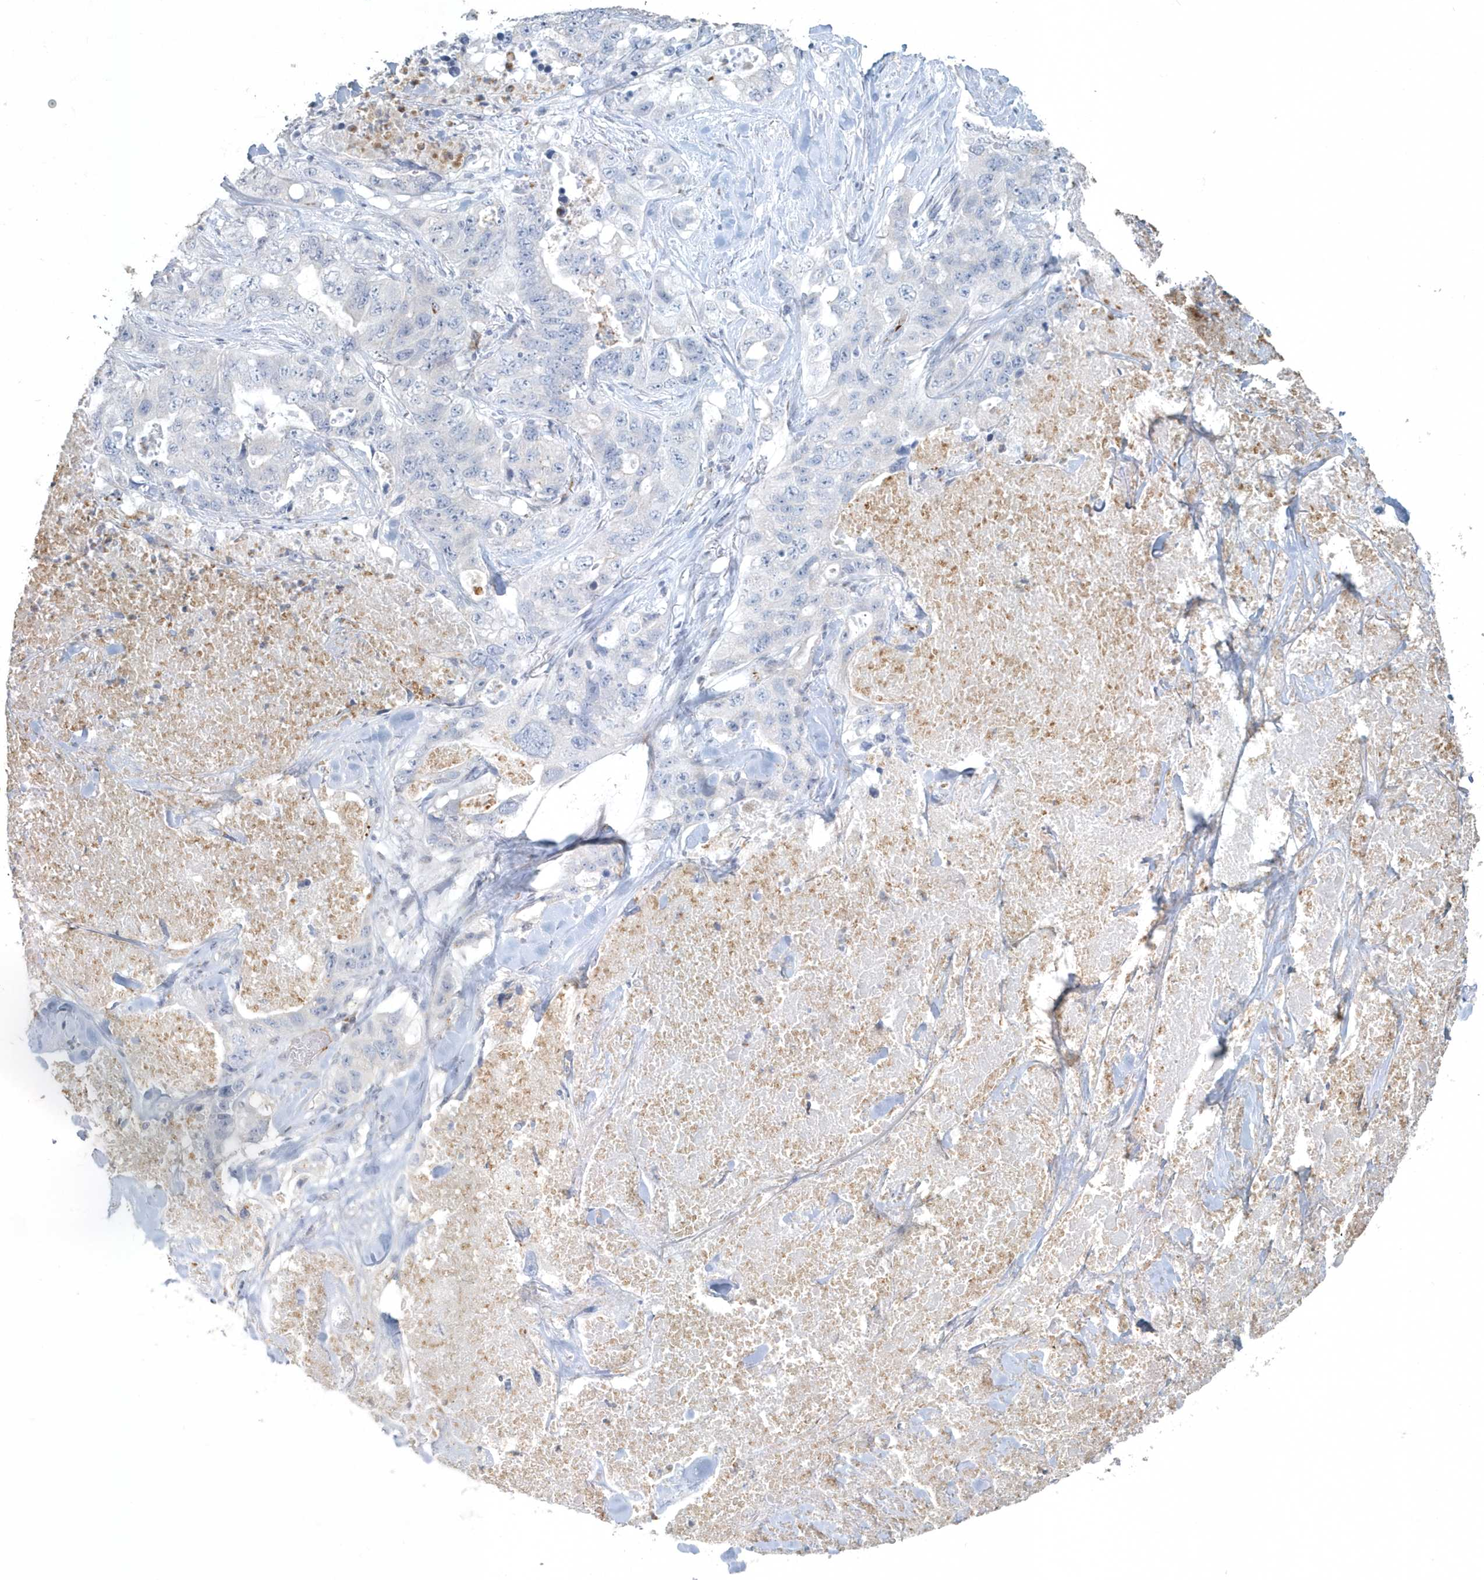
{"staining": {"intensity": "negative", "quantity": "none", "location": "none"}, "tissue": "lung cancer", "cell_type": "Tumor cells", "image_type": "cancer", "snomed": [{"axis": "morphology", "description": "Adenocarcinoma, NOS"}, {"axis": "topography", "description": "Lung"}], "caption": "Photomicrograph shows no significant protein expression in tumor cells of adenocarcinoma (lung). Brightfield microscopy of immunohistochemistry (IHC) stained with DAB (3,3'-diaminobenzidine) (brown) and hematoxylin (blue), captured at high magnification.", "gene": "MYOT", "patient": {"sex": "female", "age": 51}}